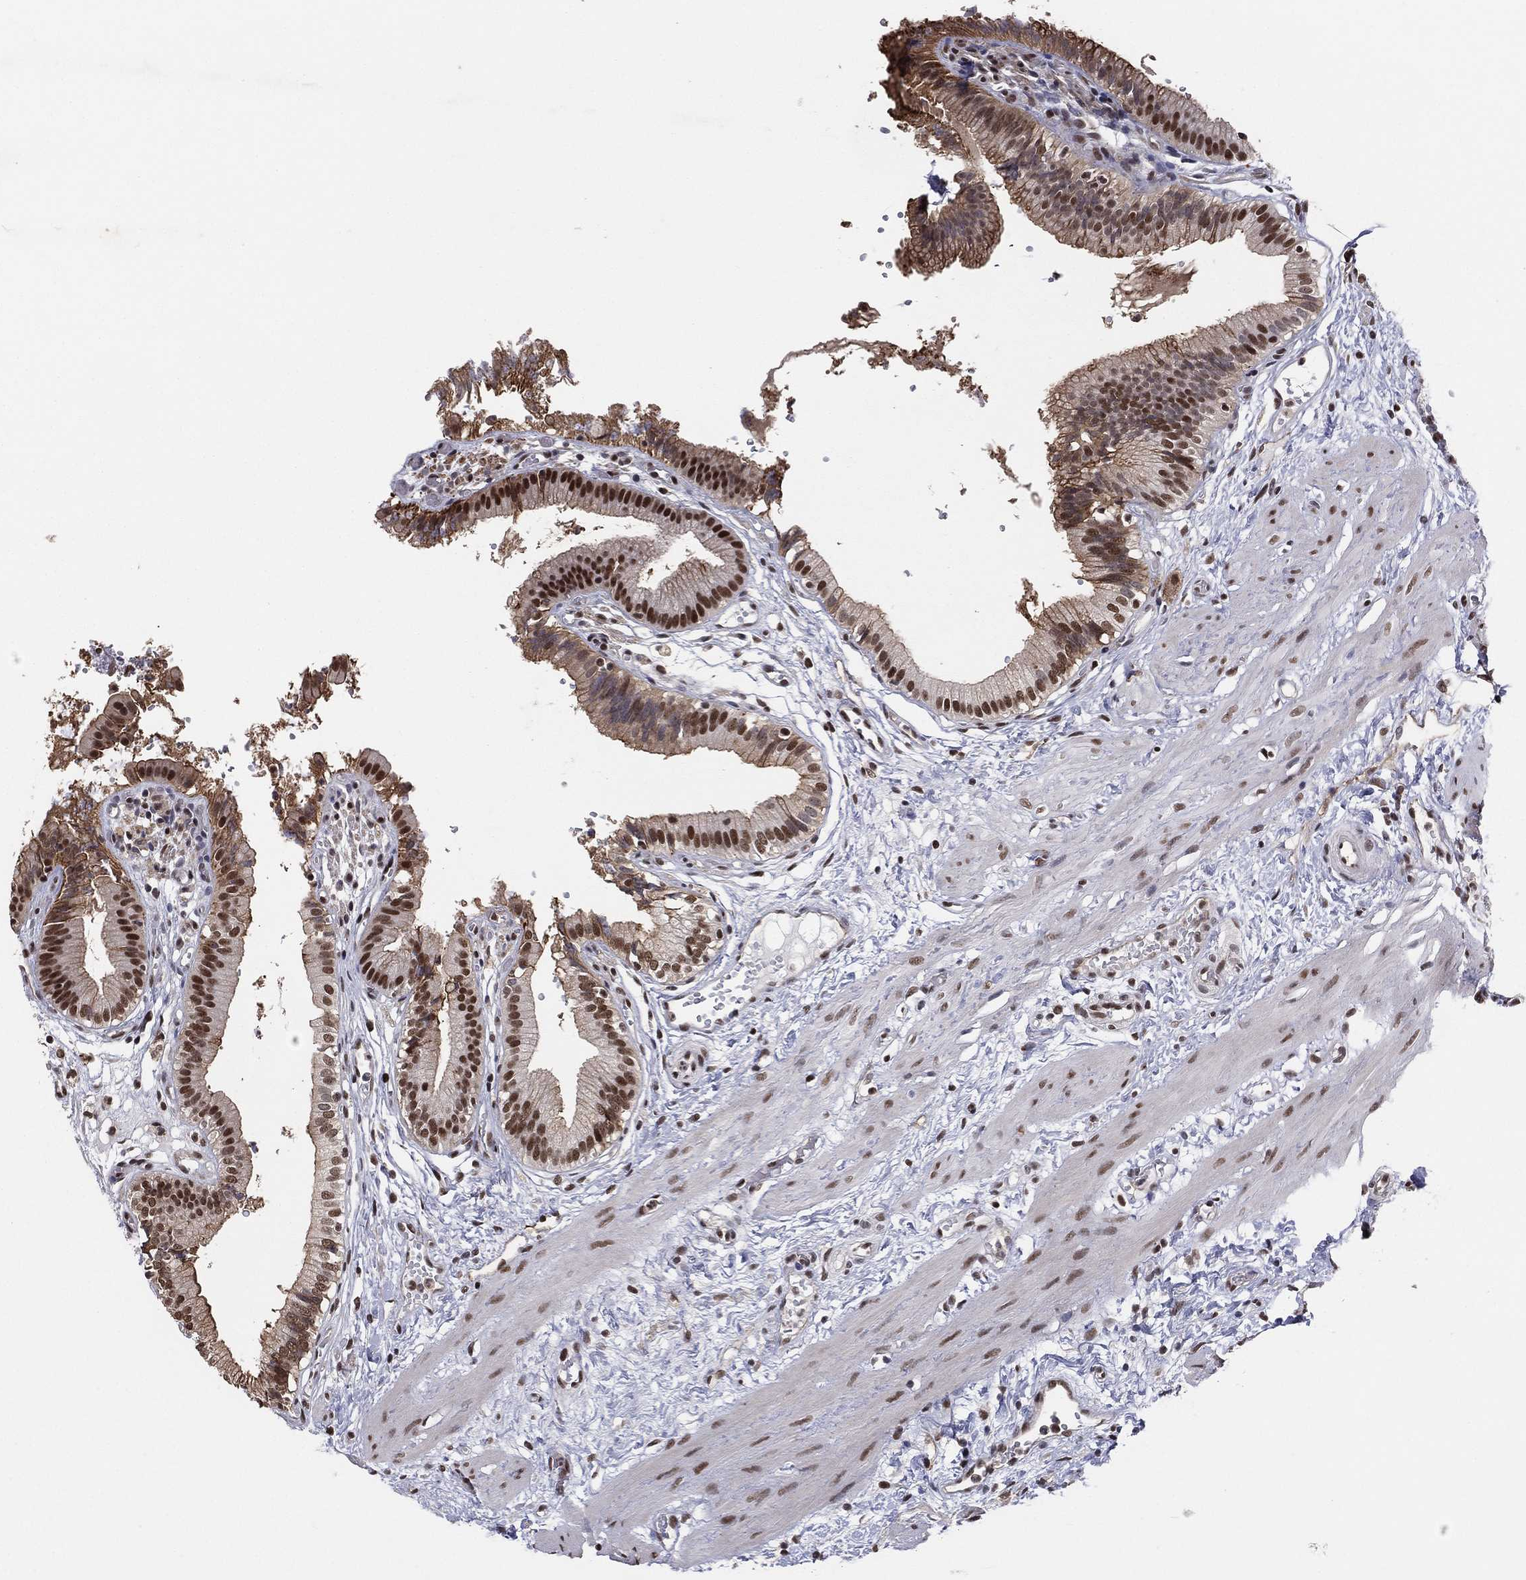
{"staining": {"intensity": "strong", "quantity": "25%-75%", "location": "cytoplasmic/membranous,nuclear"}, "tissue": "gallbladder", "cell_type": "Glandular cells", "image_type": "normal", "snomed": [{"axis": "morphology", "description": "Normal tissue, NOS"}, {"axis": "topography", "description": "Gallbladder"}], "caption": "Gallbladder stained with DAB immunohistochemistry (IHC) exhibits high levels of strong cytoplasmic/membranous,nuclear staining in approximately 25%-75% of glandular cells.", "gene": "GPALPP1", "patient": {"sex": "female", "age": 24}}